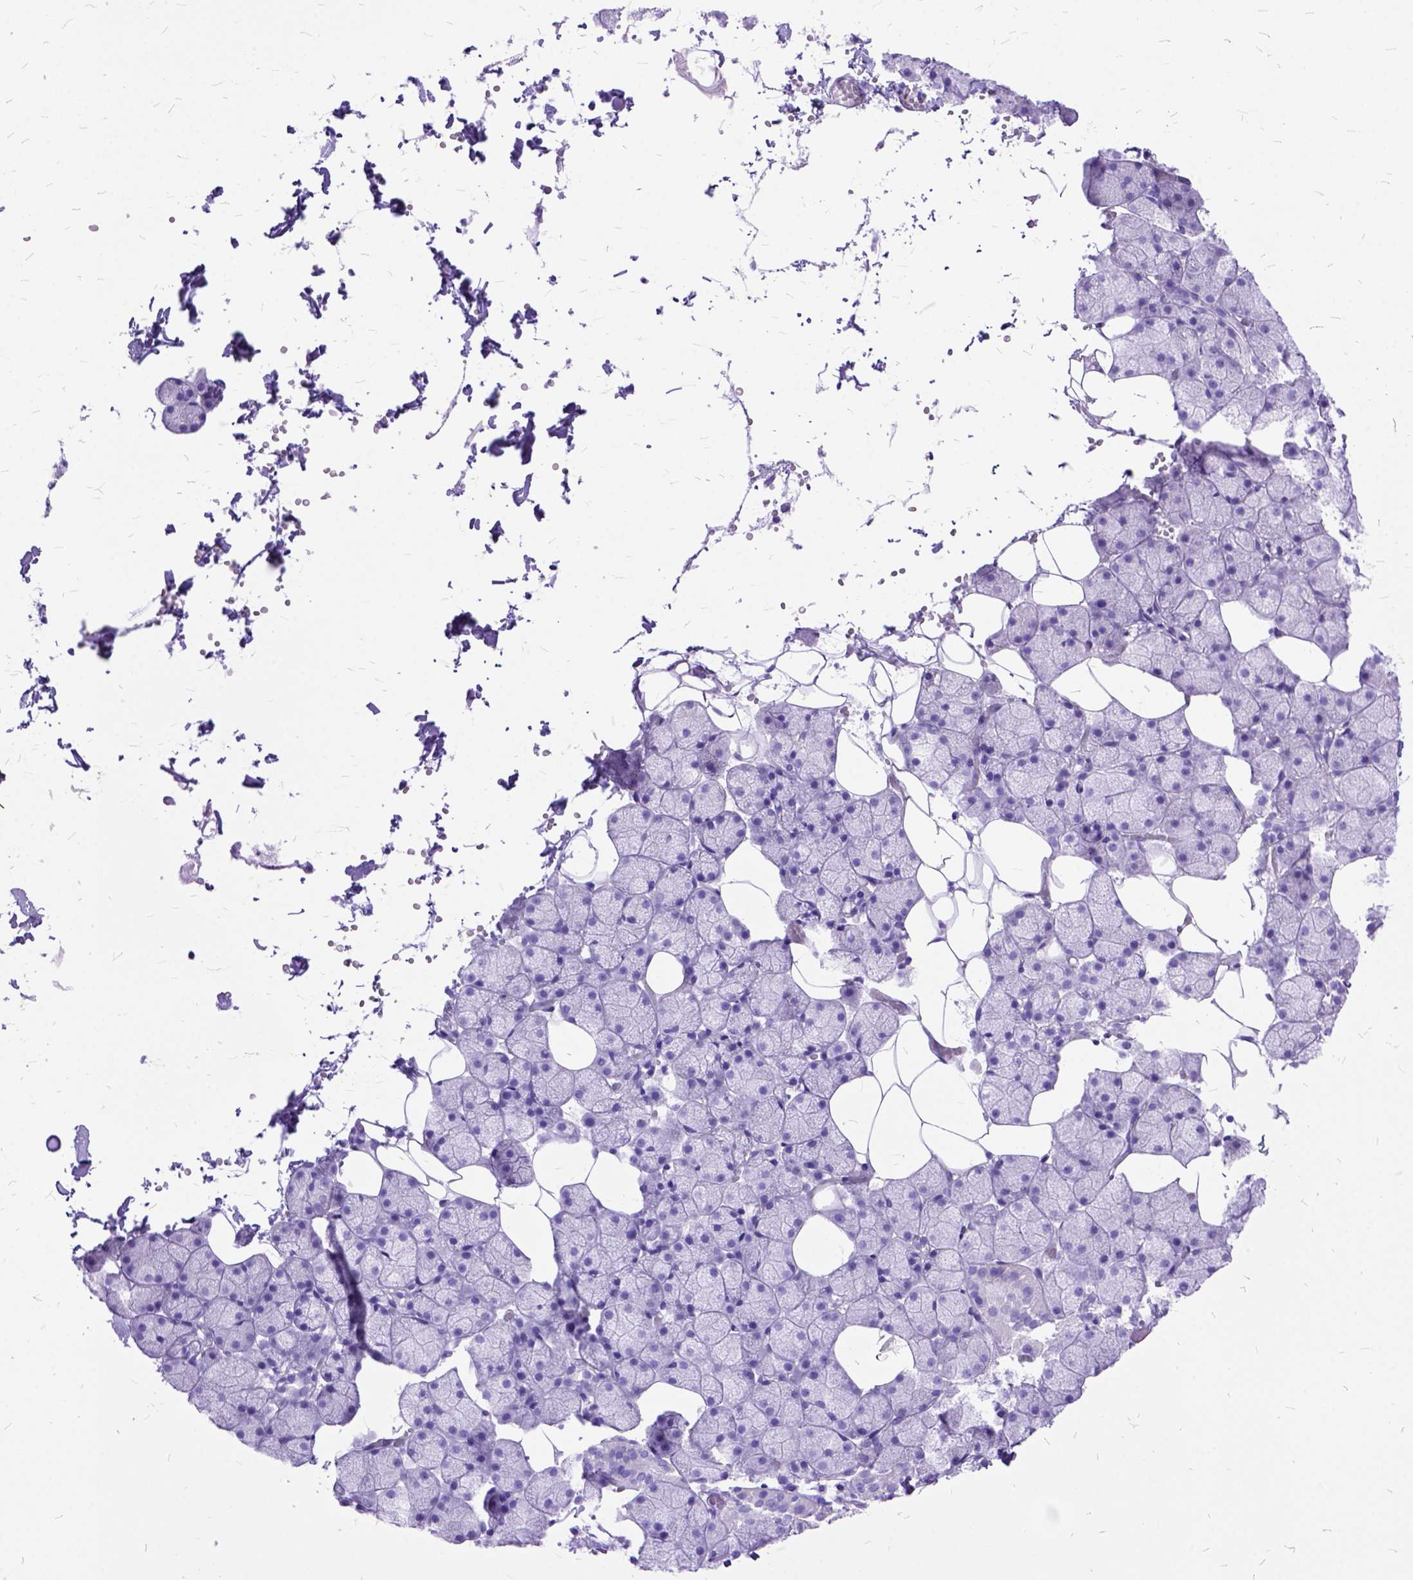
{"staining": {"intensity": "negative", "quantity": "none", "location": "none"}, "tissue": "salivary gland", "cell_type": "Glandular cells", "image_type": "normal", "snomed": [{"axis": "morphology", "description": "Normal tissue, NOS"}, {"axis": "topography", "description": "Salivary gland"}], "caption": "High power microscopy micrograph of an immunohistochemistry photomicrograph of unremarkable salivary gland, revealing no significant expression in glandular cells. (Brightfield microscopy of DAB (3,3'-diaminobenzidine) immunohistochemistry (IHC) at high magnification).", "gene": "ARL9", "patient": {"sex": "male", "age": 38}}